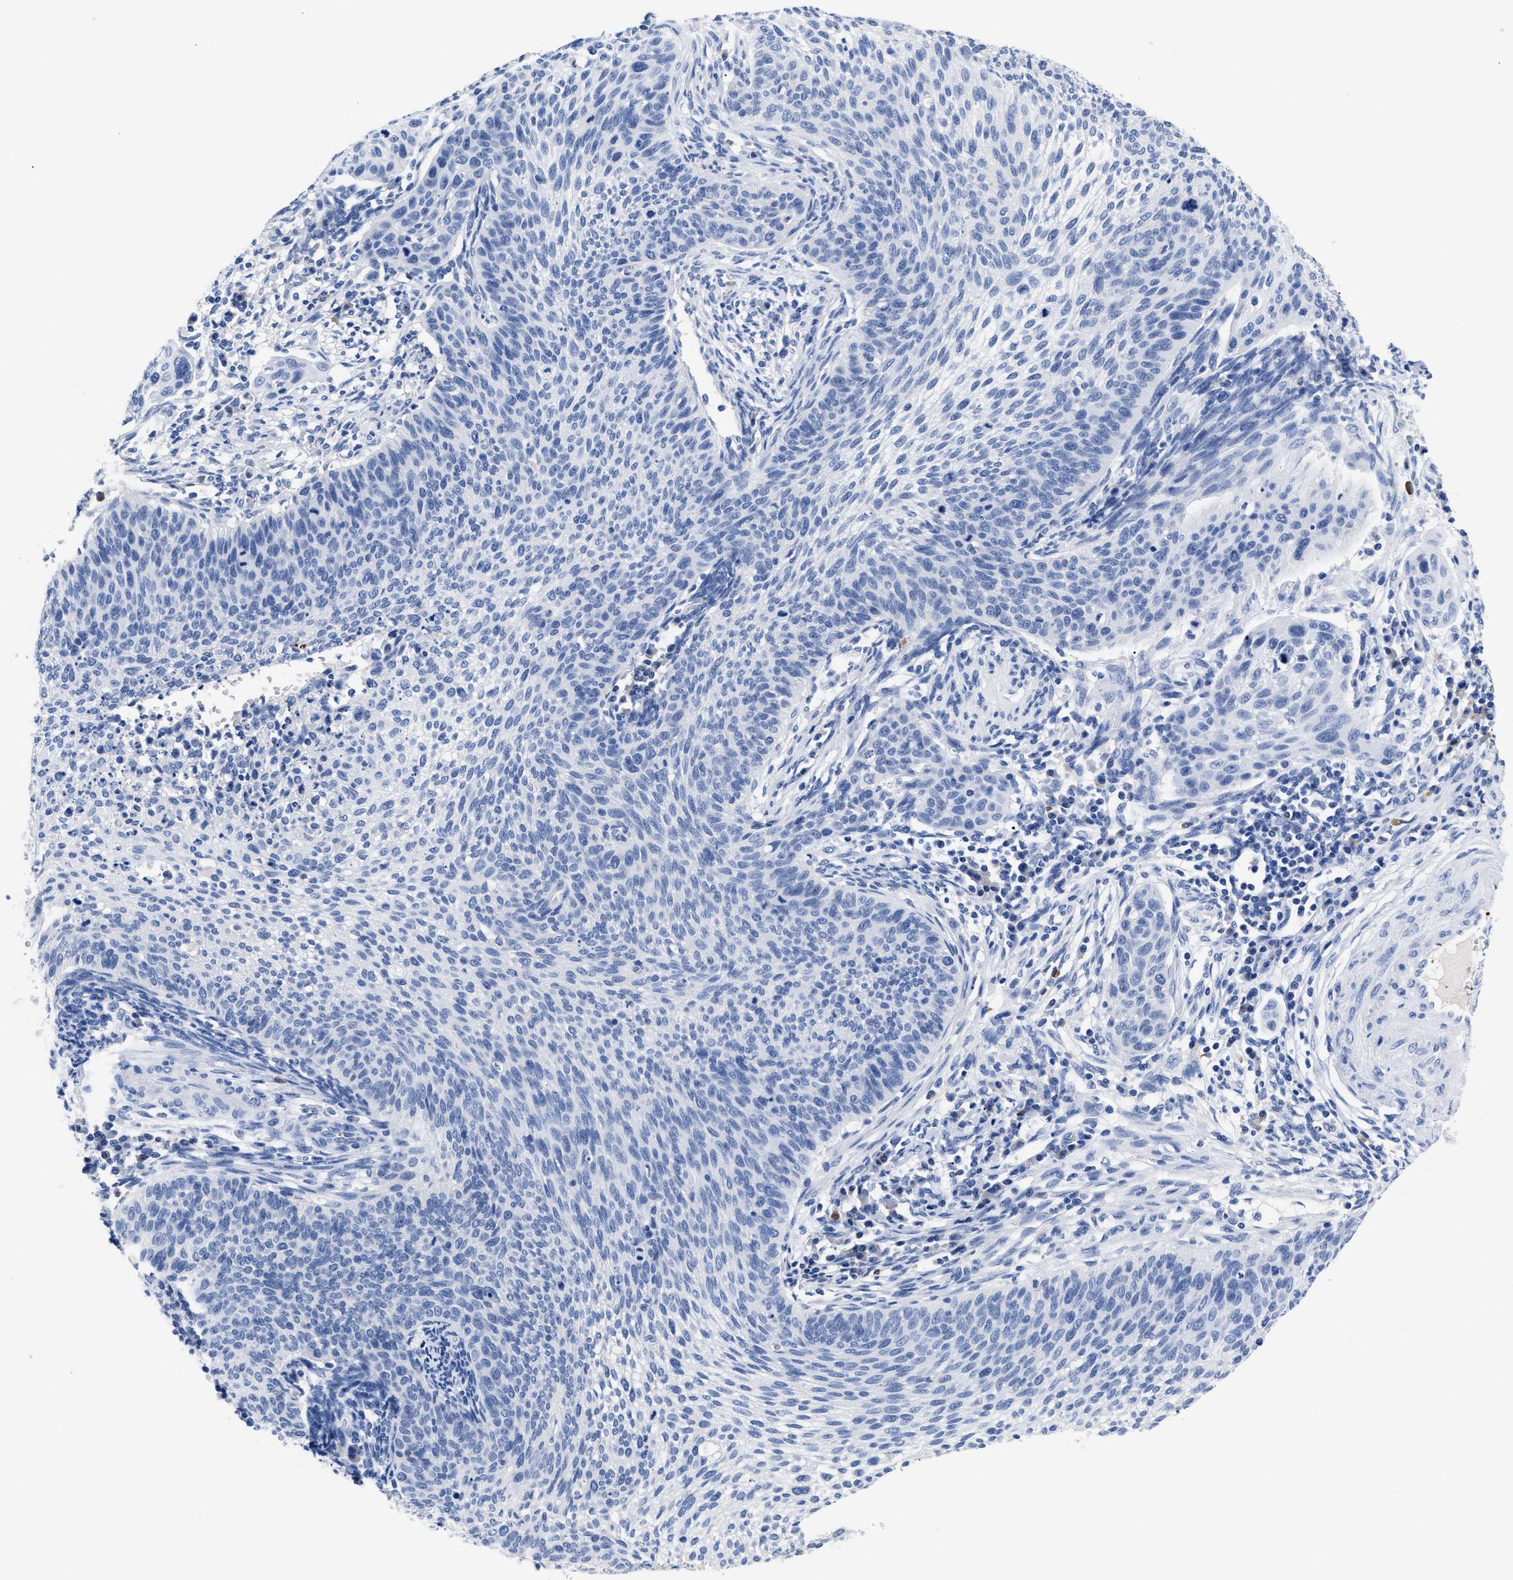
{"staining": {"intensity": "negative", "quantity": "none", "location": "none"}, "tissue": "cervical cancer", "cell_type": "Tumor cells", "image_type": "cancer", "snomed": [{"axis": "morphology", "description": "Squamous cell carcinoma, NOS"}, {"axis": "topography", "description": "Cervix"}], "caption": "A micrograph of cervical squamous cell carcinoma stained for a protein shows no brown staining in tumor cells.", "gene": "TREML1", "patient": {"sex": "female", "age": 70}}